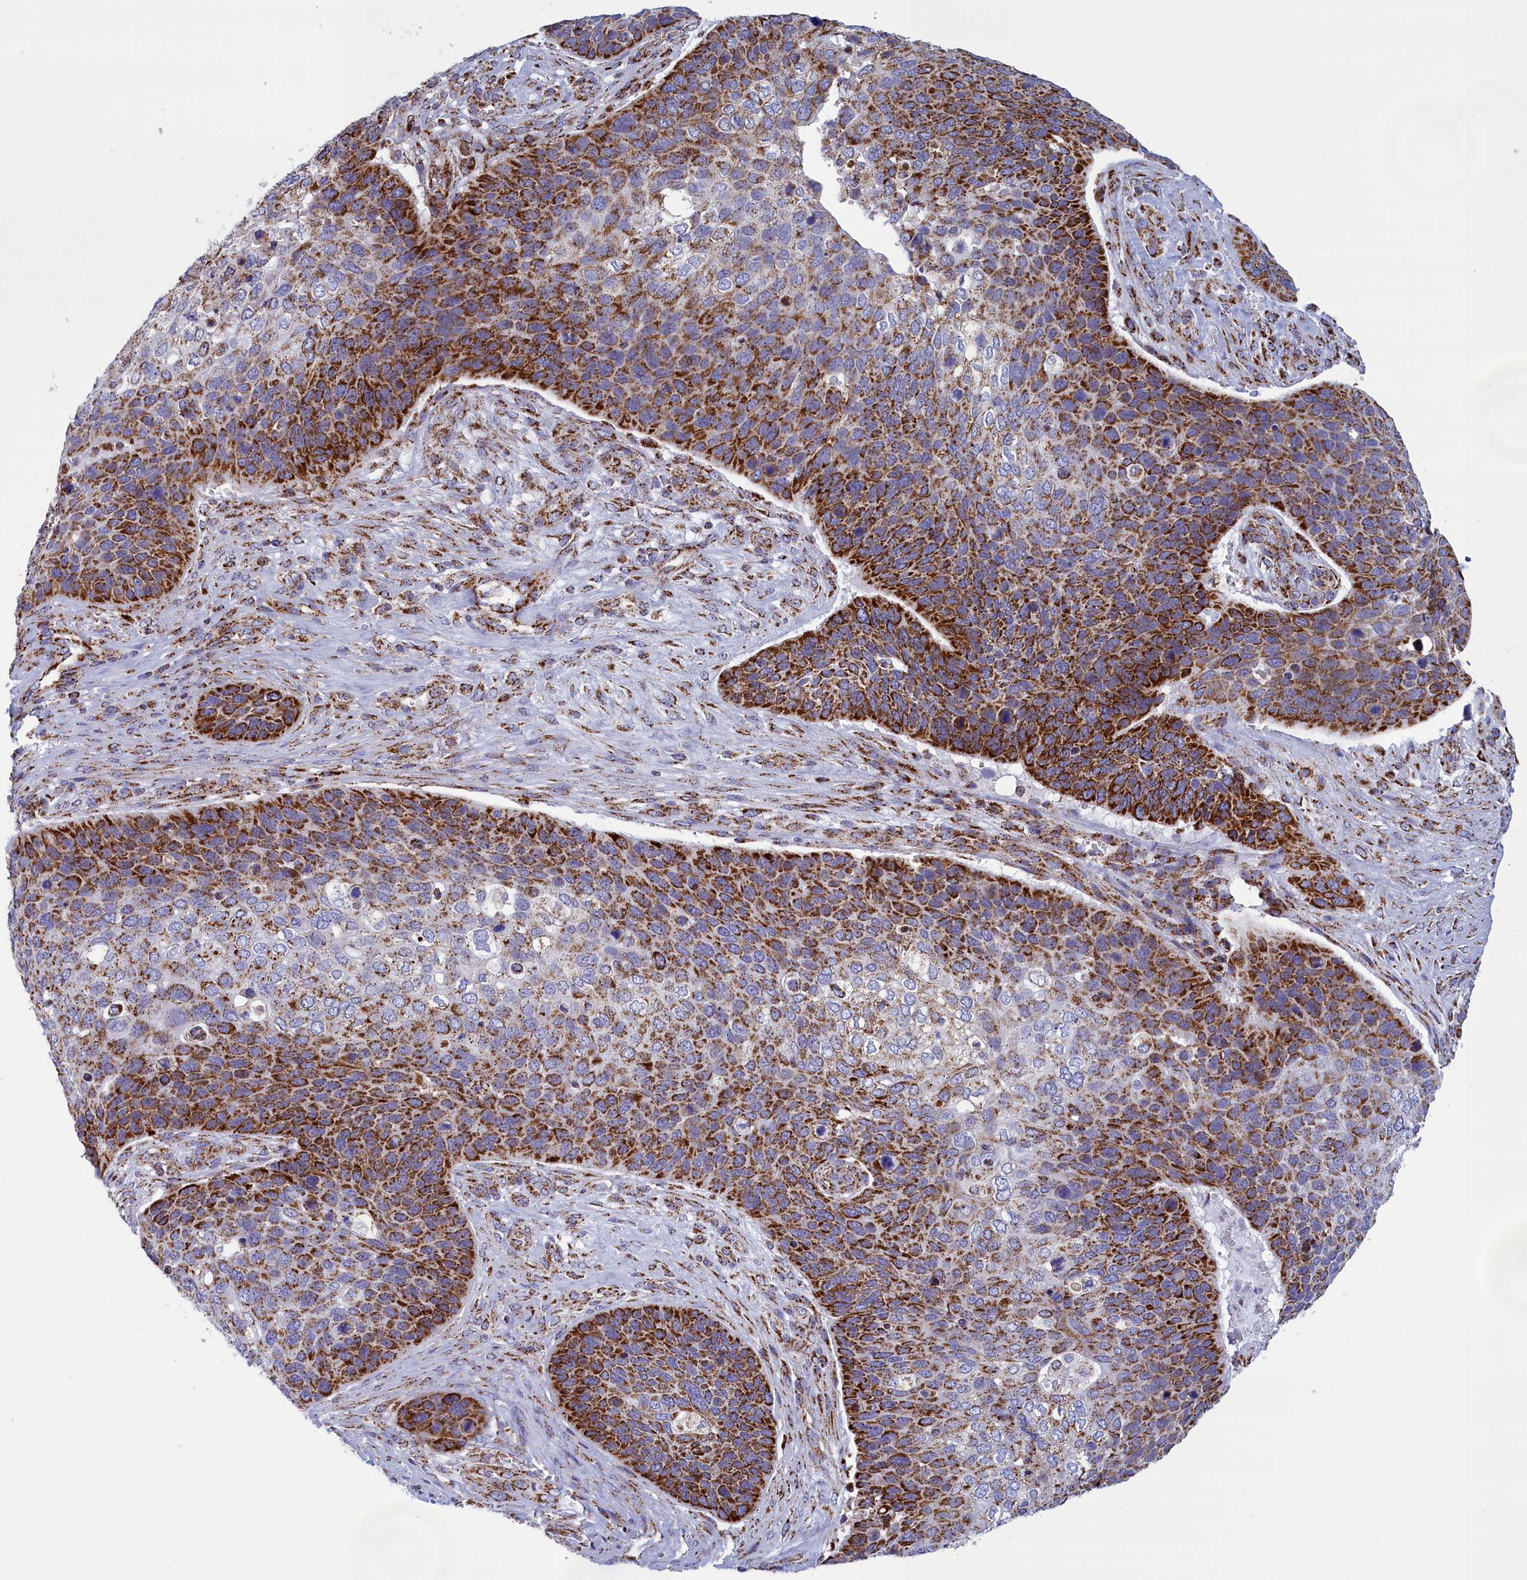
{"staining": {"intensity": "strong", "quantity": ">75%", "location": "cytoplasmic/membranous"}, "tissue": "skin cancer", "cell_type": "Tumor cells", "image_type": "cancer", "snomed": [{"axis": "morphology", "description": "Basal cell carcinoma"}, {"axis": "topography", "description": "Skin"}], "caption": "Immunohistochemistry (DAB) staining of human skin cancer reveals strong cytoplasmic/membranous protein expression in approximately >75% of tumor cells. The staining was performed using DAB to visualize the protein expression in brown, while the nuclei were stained in blue with hematoxylin (Magnification: 20x).", "gene": "ISOC2", "patient": {"sex": "female", "age": 74}}